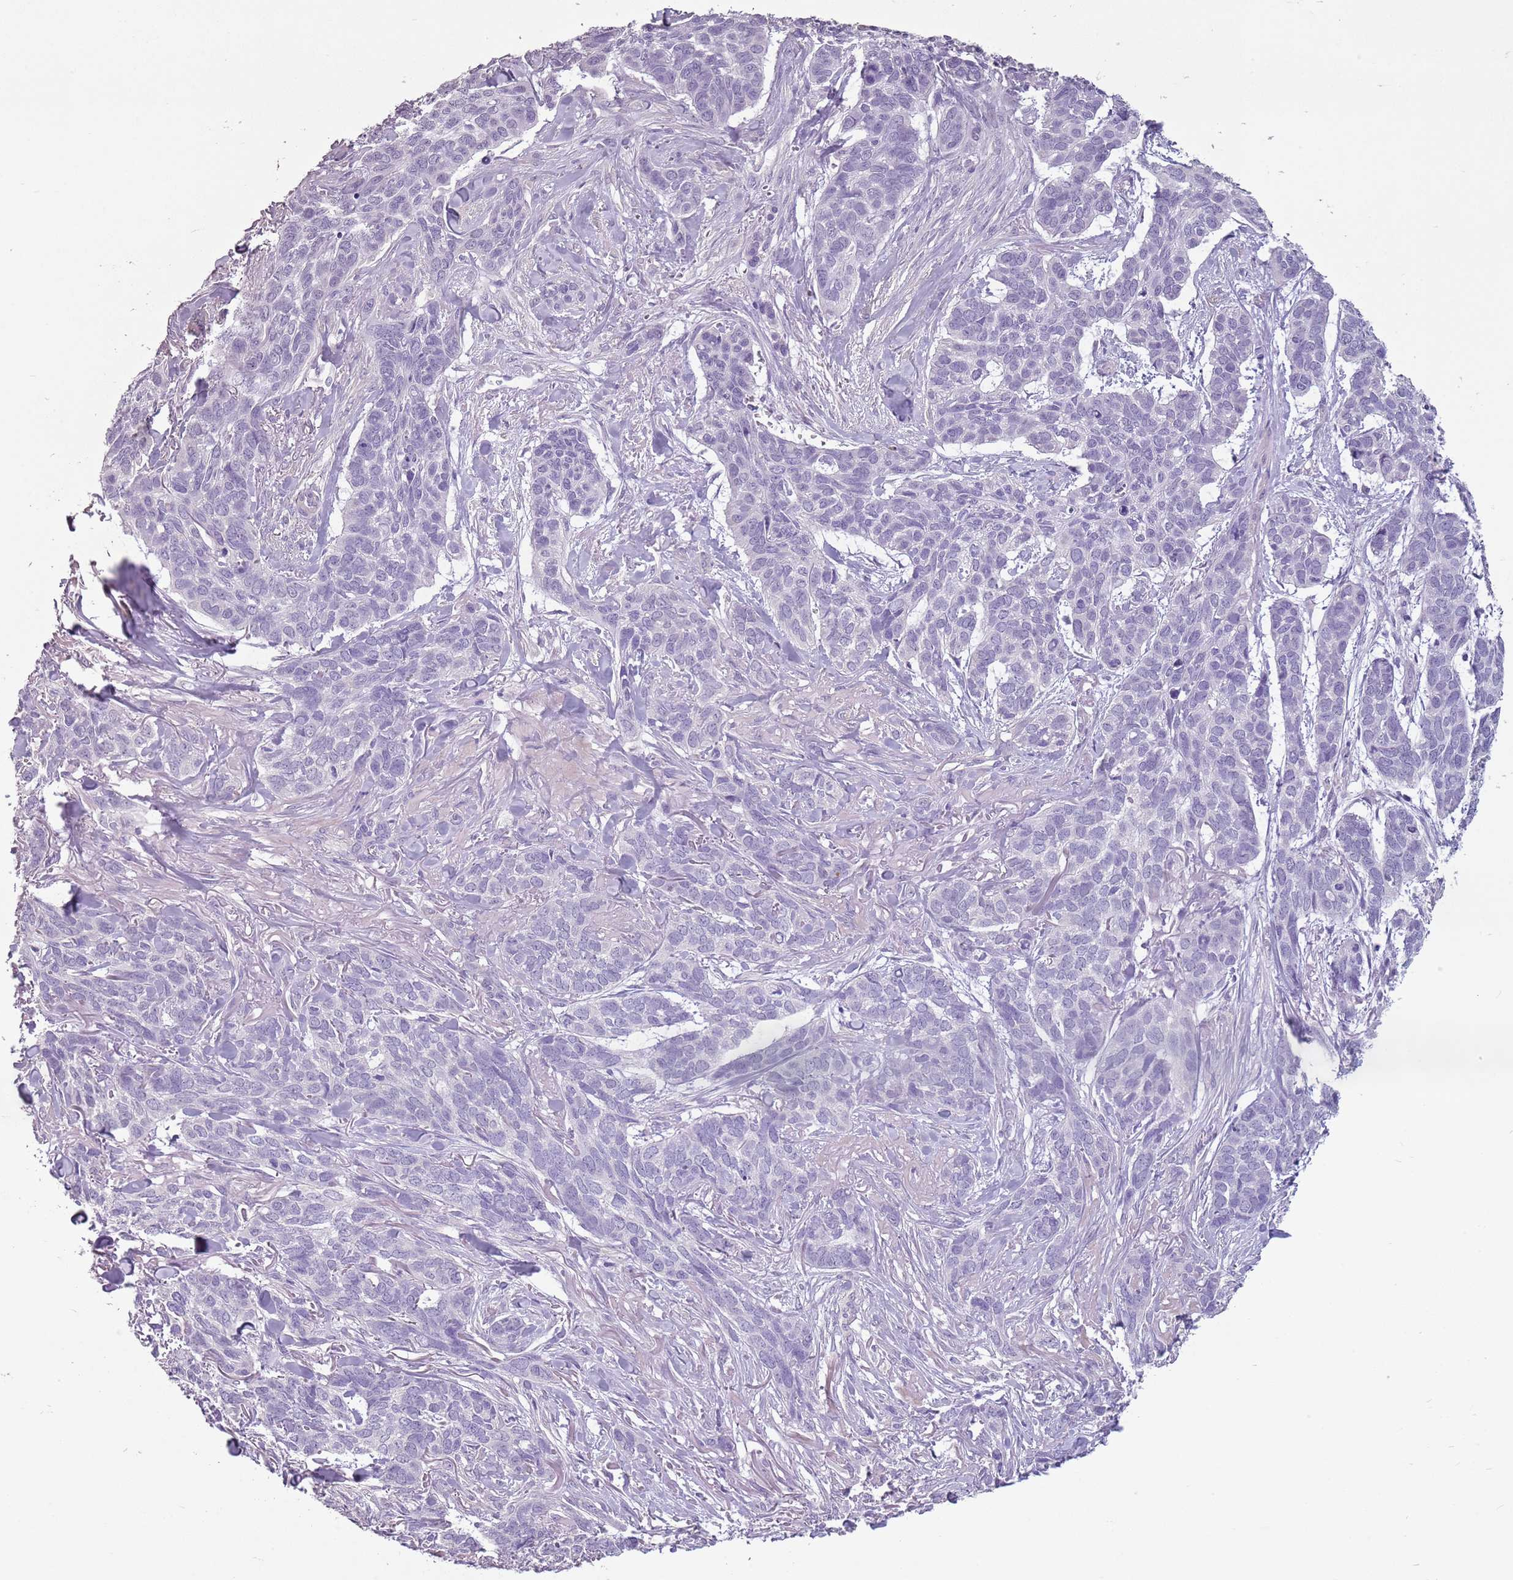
{"staining": {"intensity": "negative", "quantity": "none", "location": "none"}, "tissue": "skin cancer", "cell_type": "Tumor cells", "image_type": "cancer", "snomed": [{"axis": "morphology", "description": "Basal cell carcinoma"}, {"axis": "topography", "description": "Skin"}], "caption": "Immunohistochemistry micrograph of neoplastic tissue: human skin cancer stained with DAB displays no significant protein positivity in tumor cells. (DAB (3,3'-diaminobenzidine) IHC, high magnification).", "gene": "CELF6", "patient": {"sex": "male", "age": 86}}